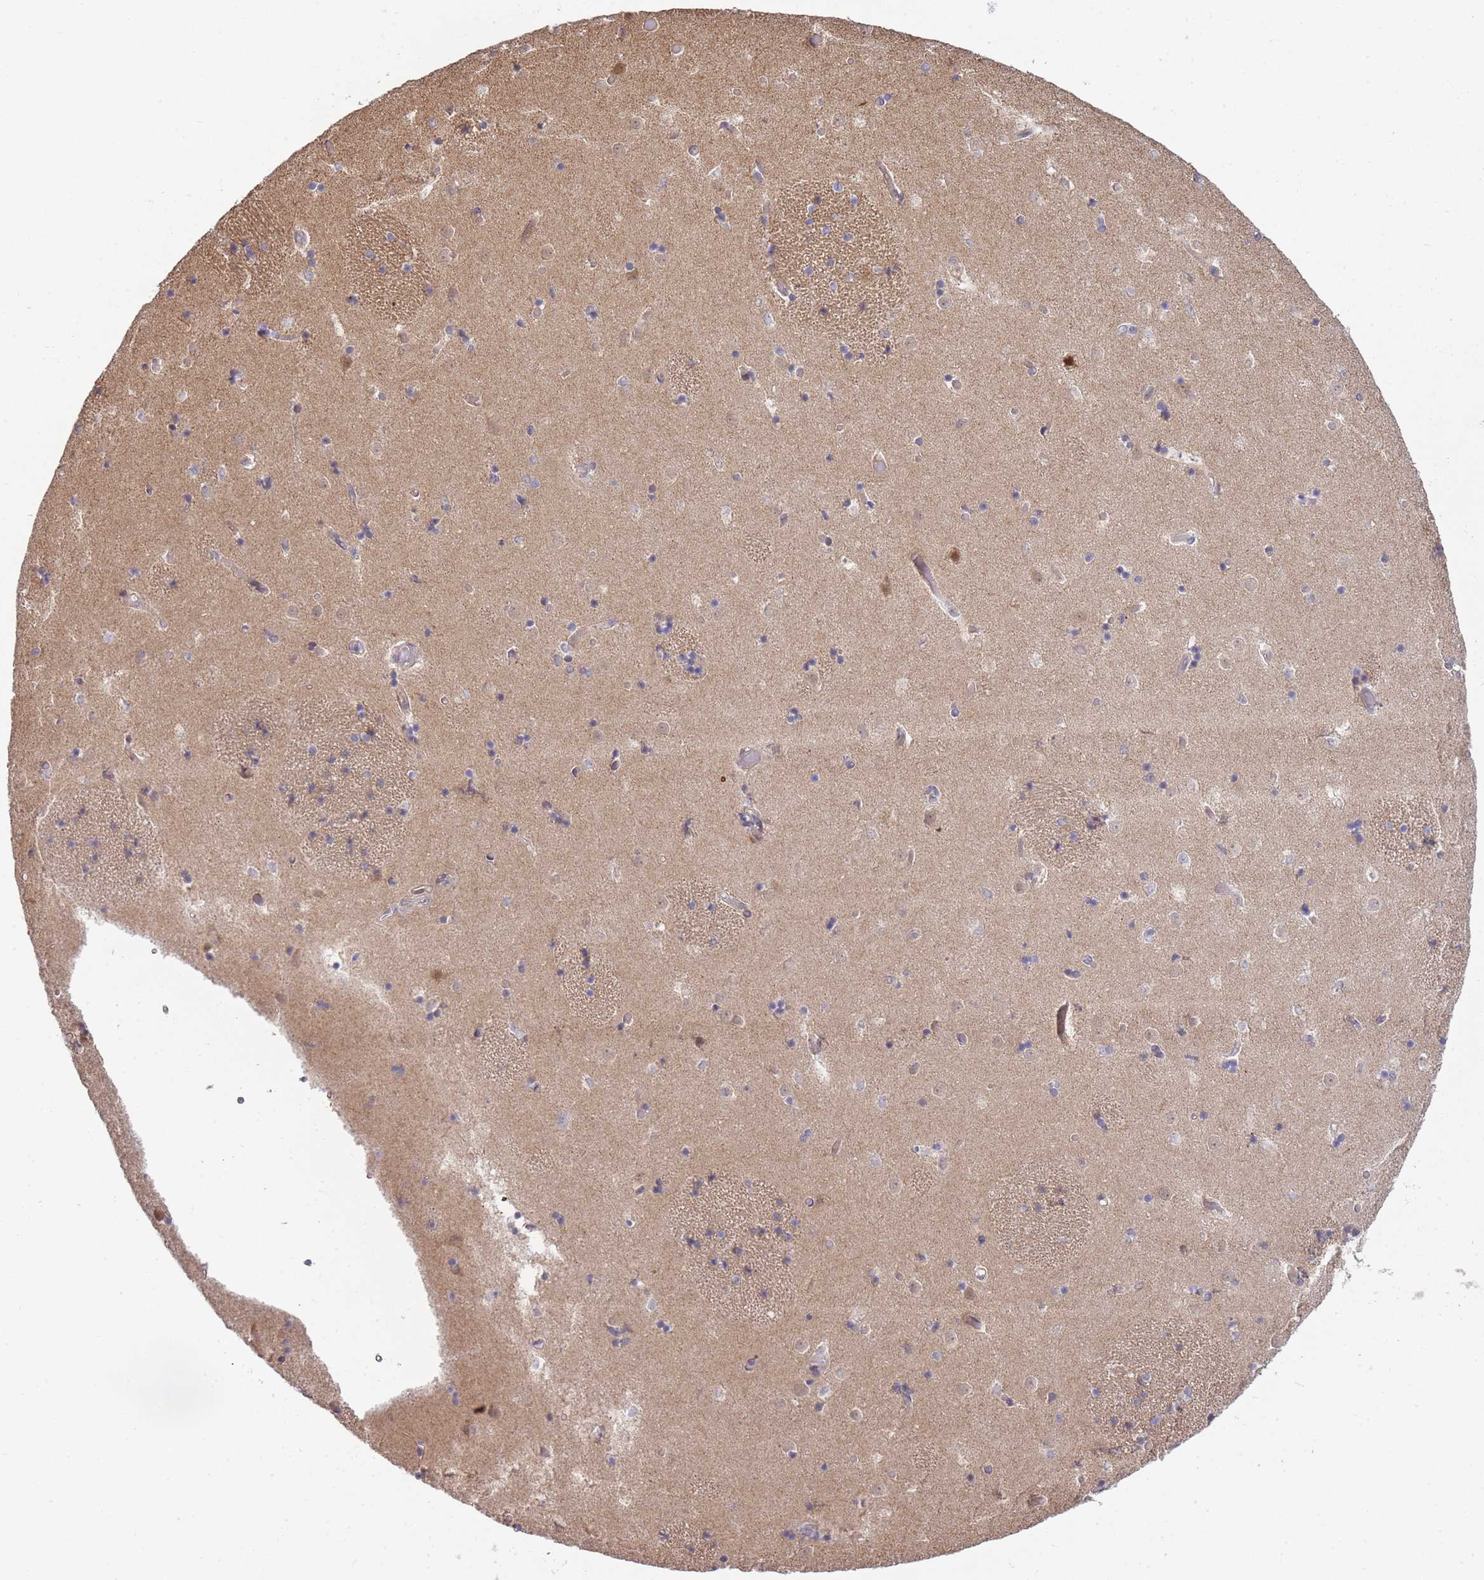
{"staining": {"intensity": "weak", "quantity": "<25%", "location": "cytoplasmic/membranous"}, "tissue": "caudate", "cell_type": "Glial cells", "image_type": "normal", "snomed": [{"axis": "morphology", "description": "Normal tissue, NOS"}, {"axis": "topography", "description": "Lateral ventricle wall"}], "caption": "DAB (3,3'-diaminobenzidine) immunohistochemical staining of benign human caudate demonstrates no significant staining in glial cells.", "gene": "TRIM26", "patient": {"sex": "female", "age": 52}}